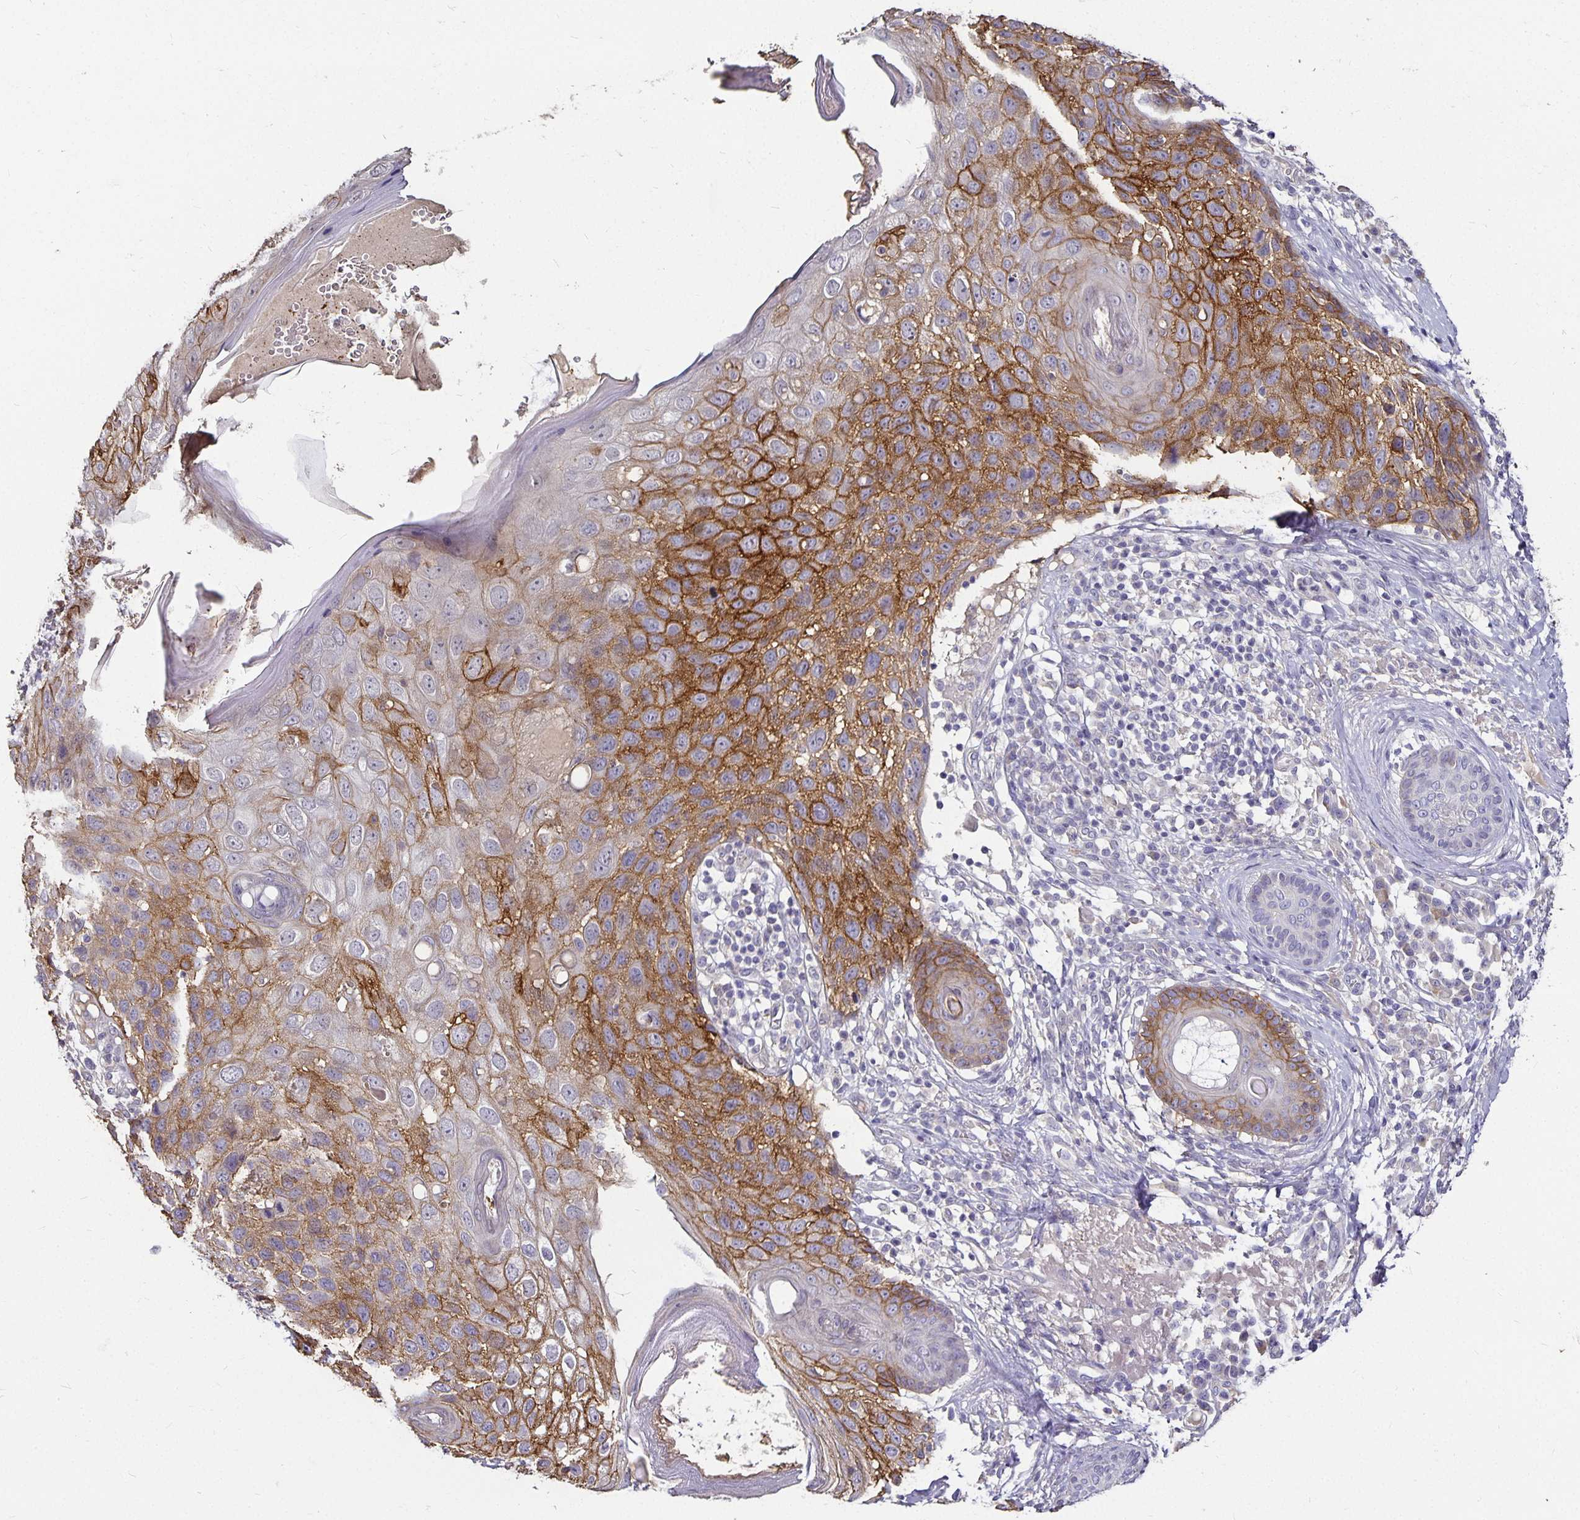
{"staining": {"intensity": "moderate", "quantity": "25%-75%", "location": "cytoplasmic/membranous"}, "tissue": "skin cancer", "cell_type": "Tumor cells", "image_type": "cancer", "snomed": [{"axis": "morphology", "description": "Squamous cell carcinoma, NOS"}, {"axis": "topography", "description": "Skin"}], "caption": "Protein staining of skin cancer (squamous cell carcinoma) tissue demonstrates moderate cytoplasmic/membranous expression in about 25%-75% of tumor cells.", "gene": "CA12", "patient": {"sex": "female", "age": 87}}